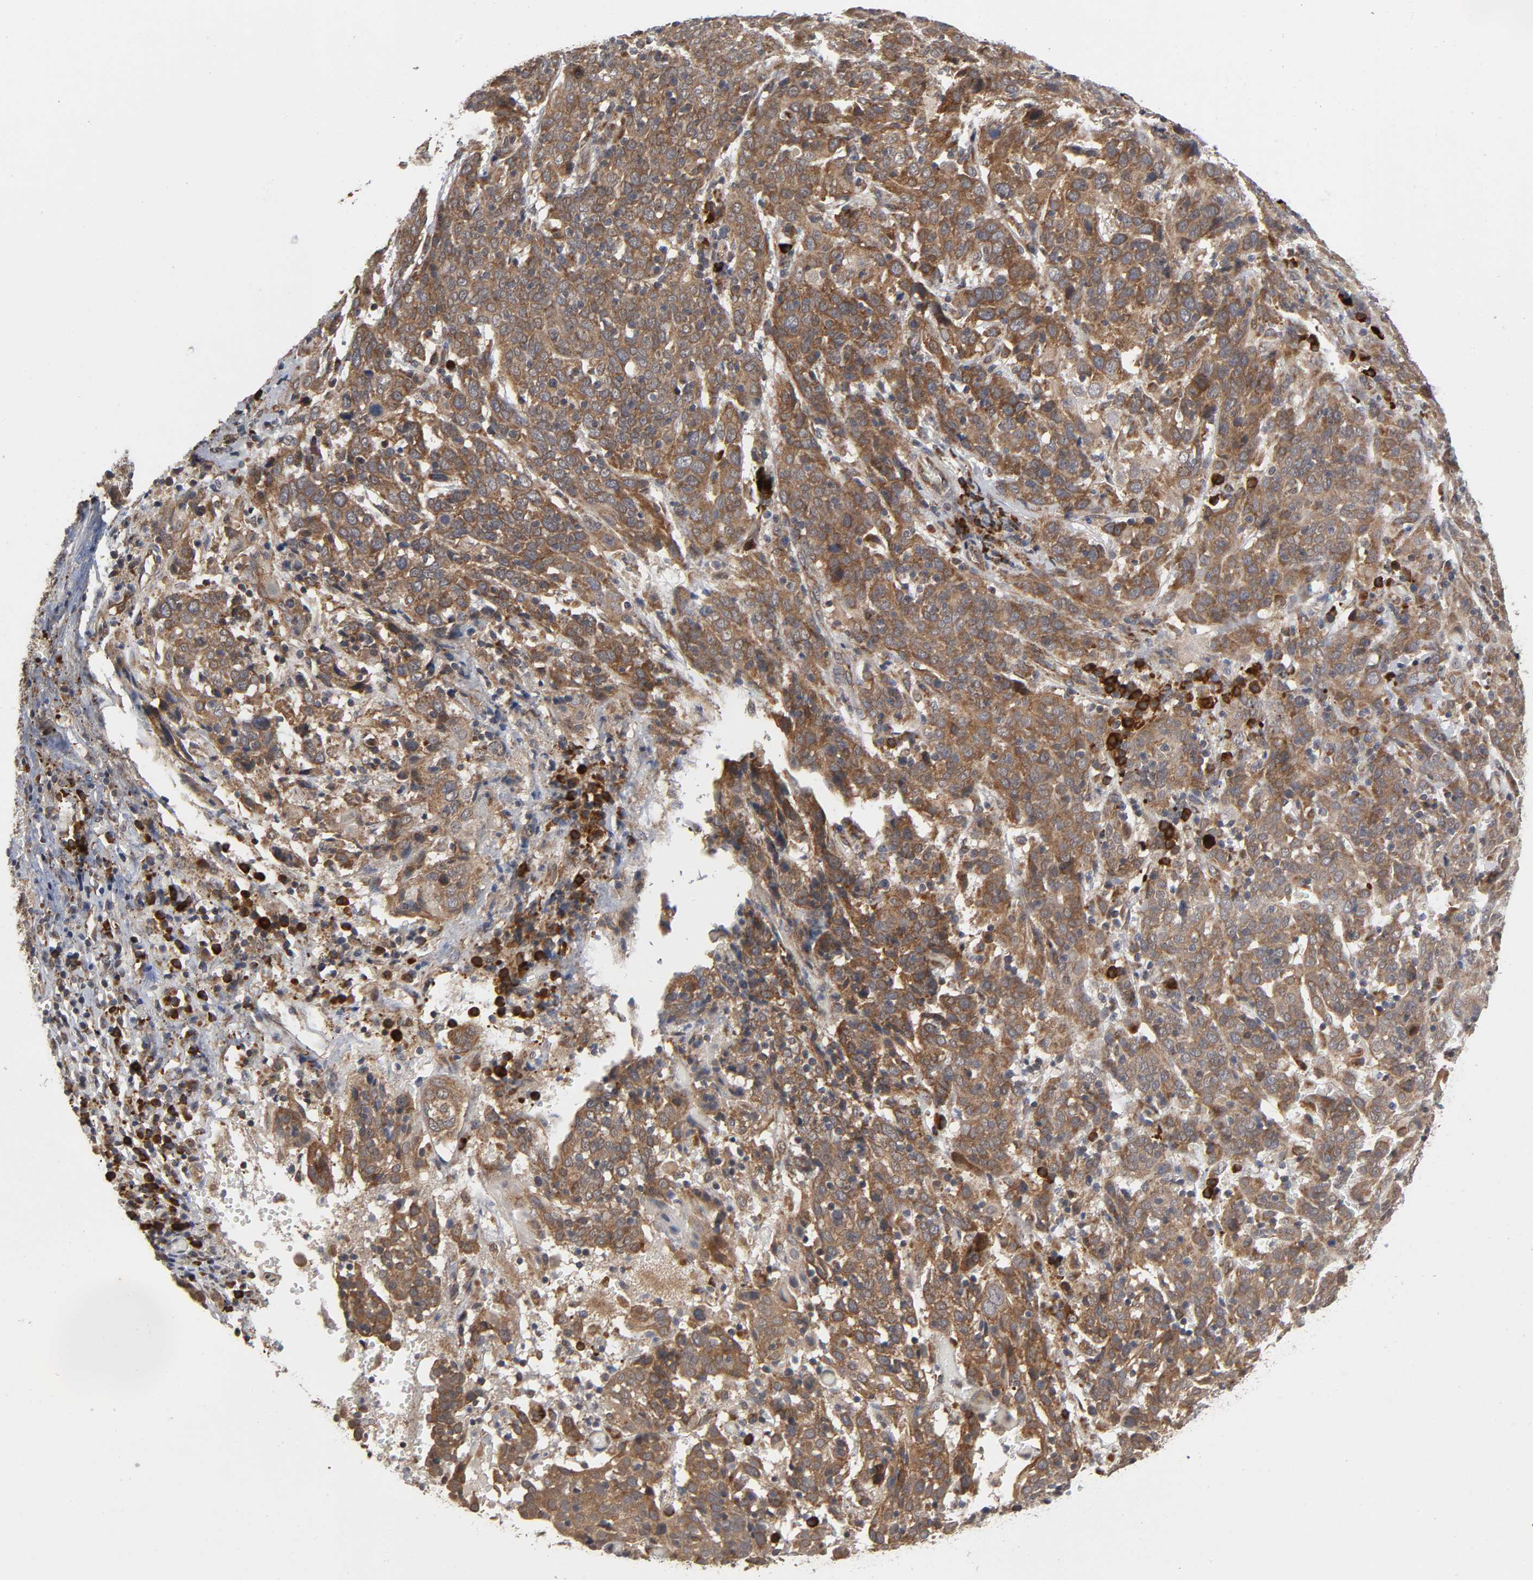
{"staining": {"intensity": "moderate", "quantity": ">75%", "location": "cytoplasmic/membranous"}, "tissue": "cervical cancer", "cell_type": "Tumor cells", "image_type": "cancer", "snomed": [{"axis": "morphology", "description": "Normal tissue, NOS"}, {"axis": "morphology", "description": "Squamous cell carcinoma, NOS"}, {"axis": "topography", "description": "Cervix"}], "caption": "IHC of human cervical squamous cell carcinoma reveals medium levels of moderate cytoplasmic/membranous staining in approximately >75% of tumor cells.", "gene": "SLC30A9", "patient": {"sex": "female", "age": 67}}